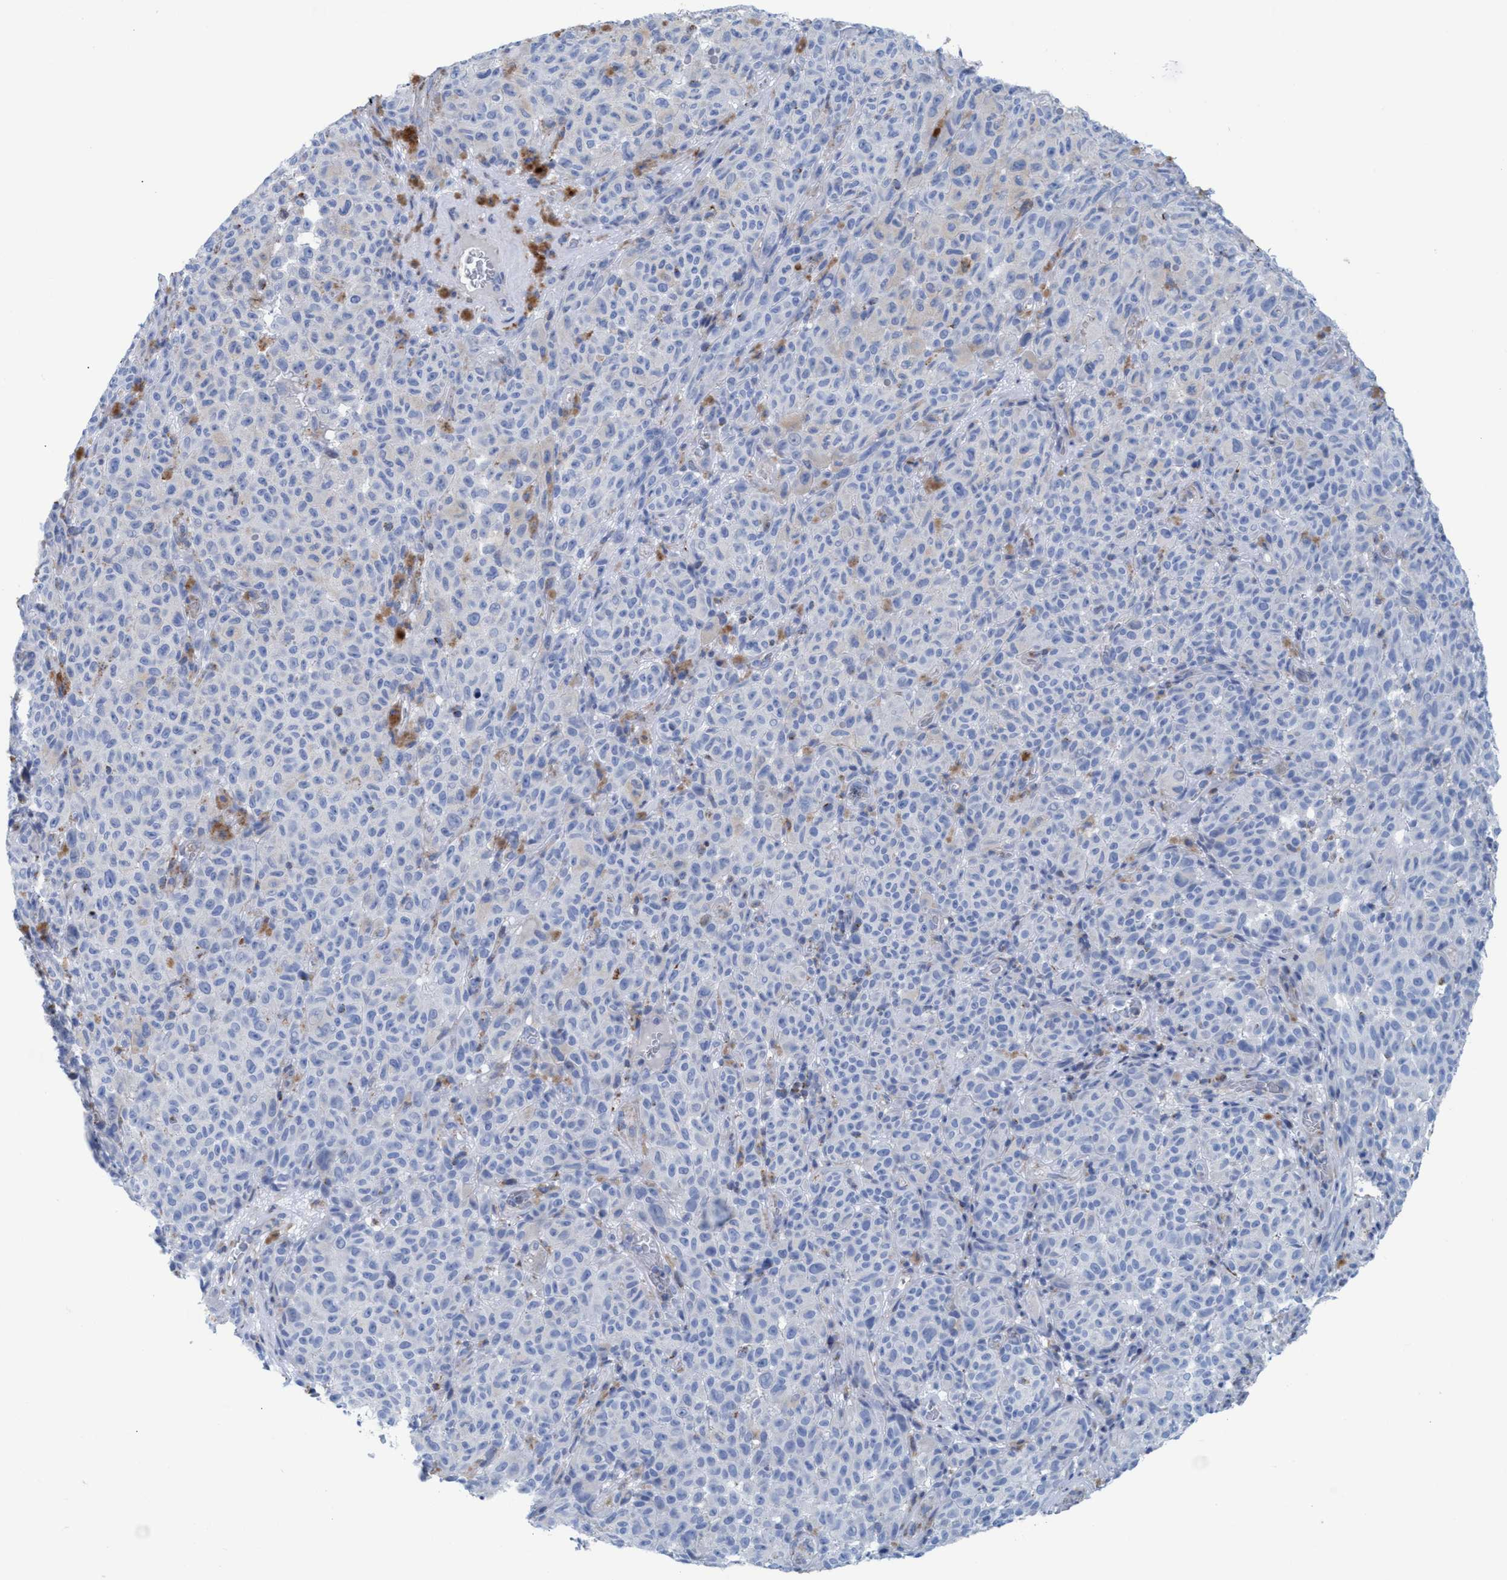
{"staining": {"intensity": "negative", "quantity": "none", "location": "none"}, "tissue": "melanoma", "cell_type": "Tumor cells", "image_type": "cancer", "snomed": [{"axis": "morphology", "description": "Malignant melanoma, NOS"}, {"axis": "topography", "description": "Skin"}], "caption": "A micrograph of human malignant melanoma is negative for staining in tumor cells. The staining was performed using DAB to visualize the protein expression in brown, while the nuclei were stained in blue with hematoxylin (Magnification: 20x).", "gene": "GGA3", "patient": {"sex": "female", "age": 82}}